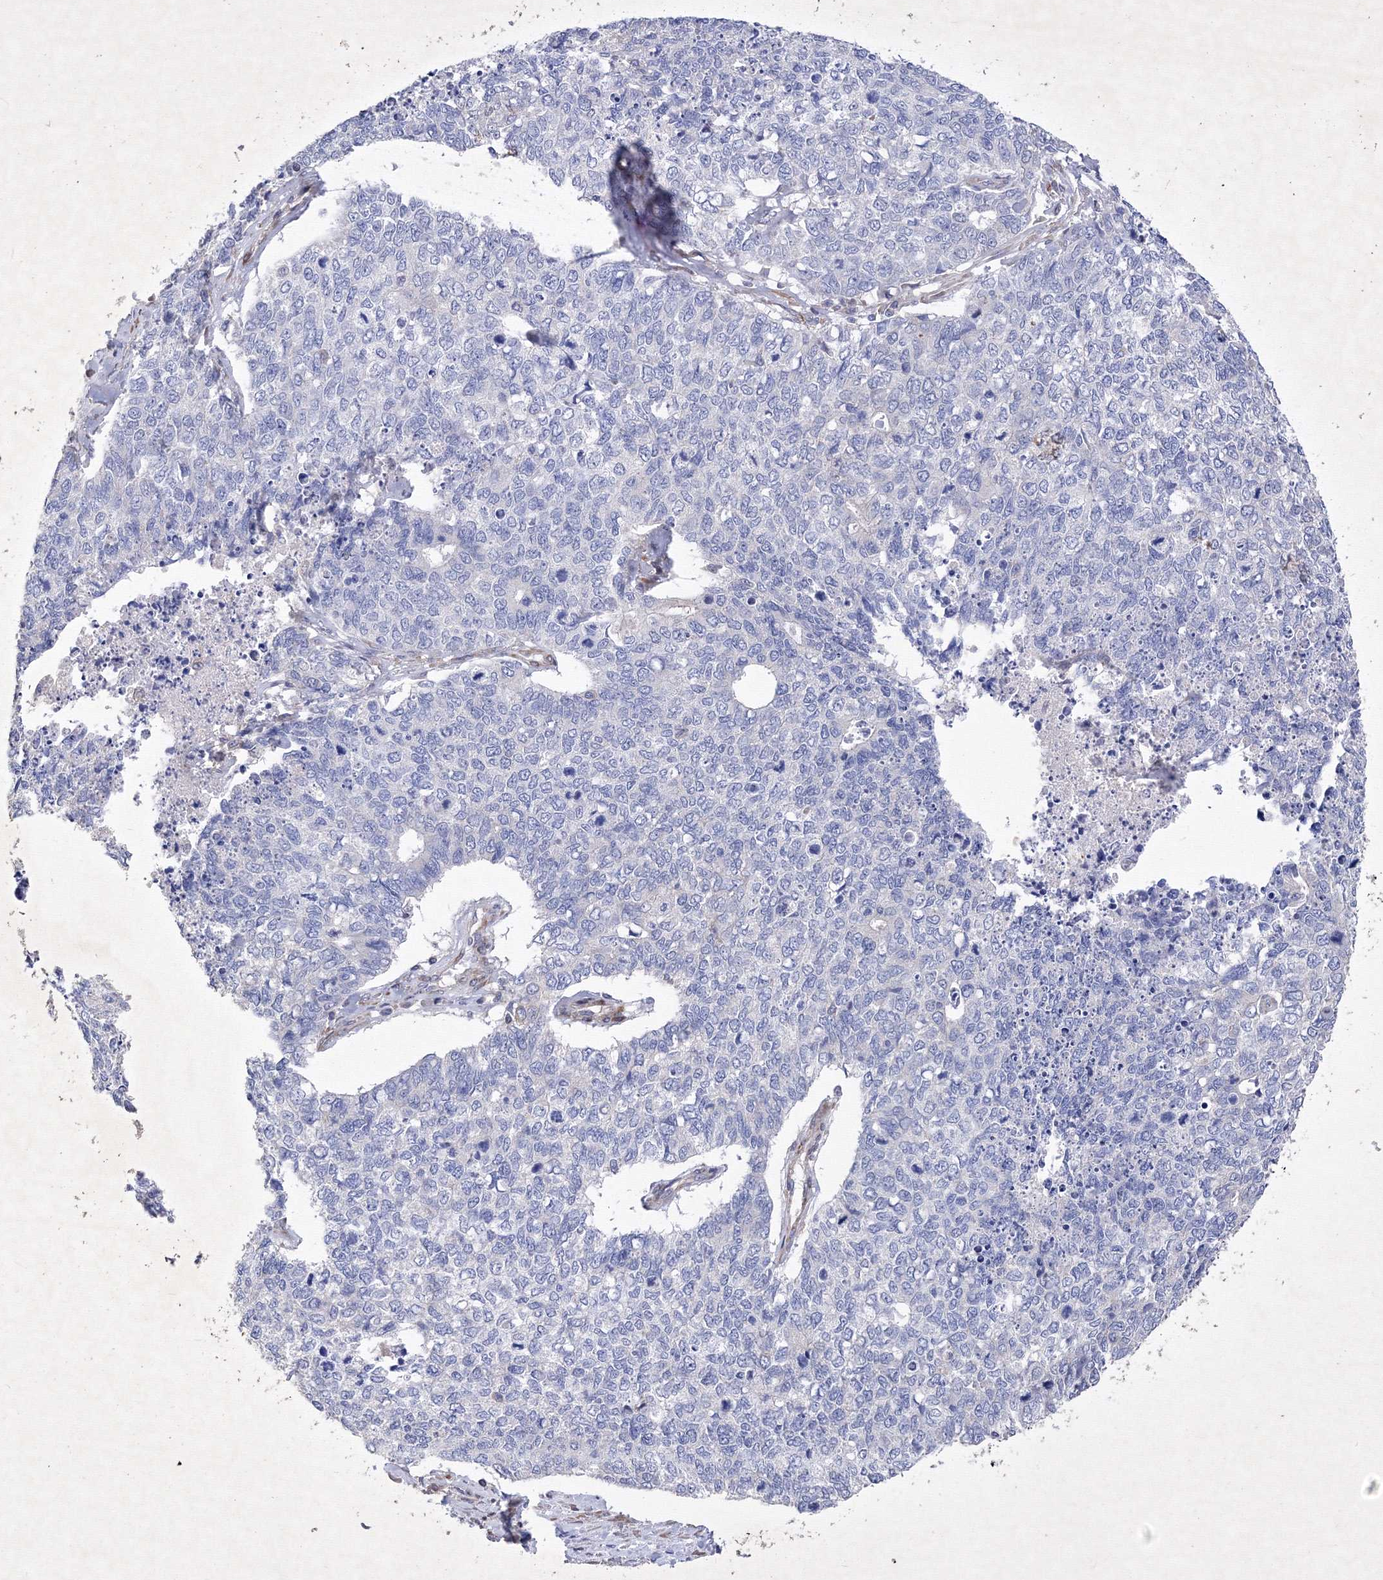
{"staining": {"intensity": "negative", "quantity": "none", "location": "none"}, "tissue": "cervical cancer", "cell_type": "Tumor cells", "image_type": "cancer", "snomed": [{"axis": "morphology", "description": "Squamous cell carcinoma, NOS"}, {"axis": "topography", "description": "Cervix"}], "caption": "IHC of cervical squamous cell carcinoma shows no positivity in tumor cells.", "gene": "SNX18", "patient": {"sex": "female", "age": 63}}